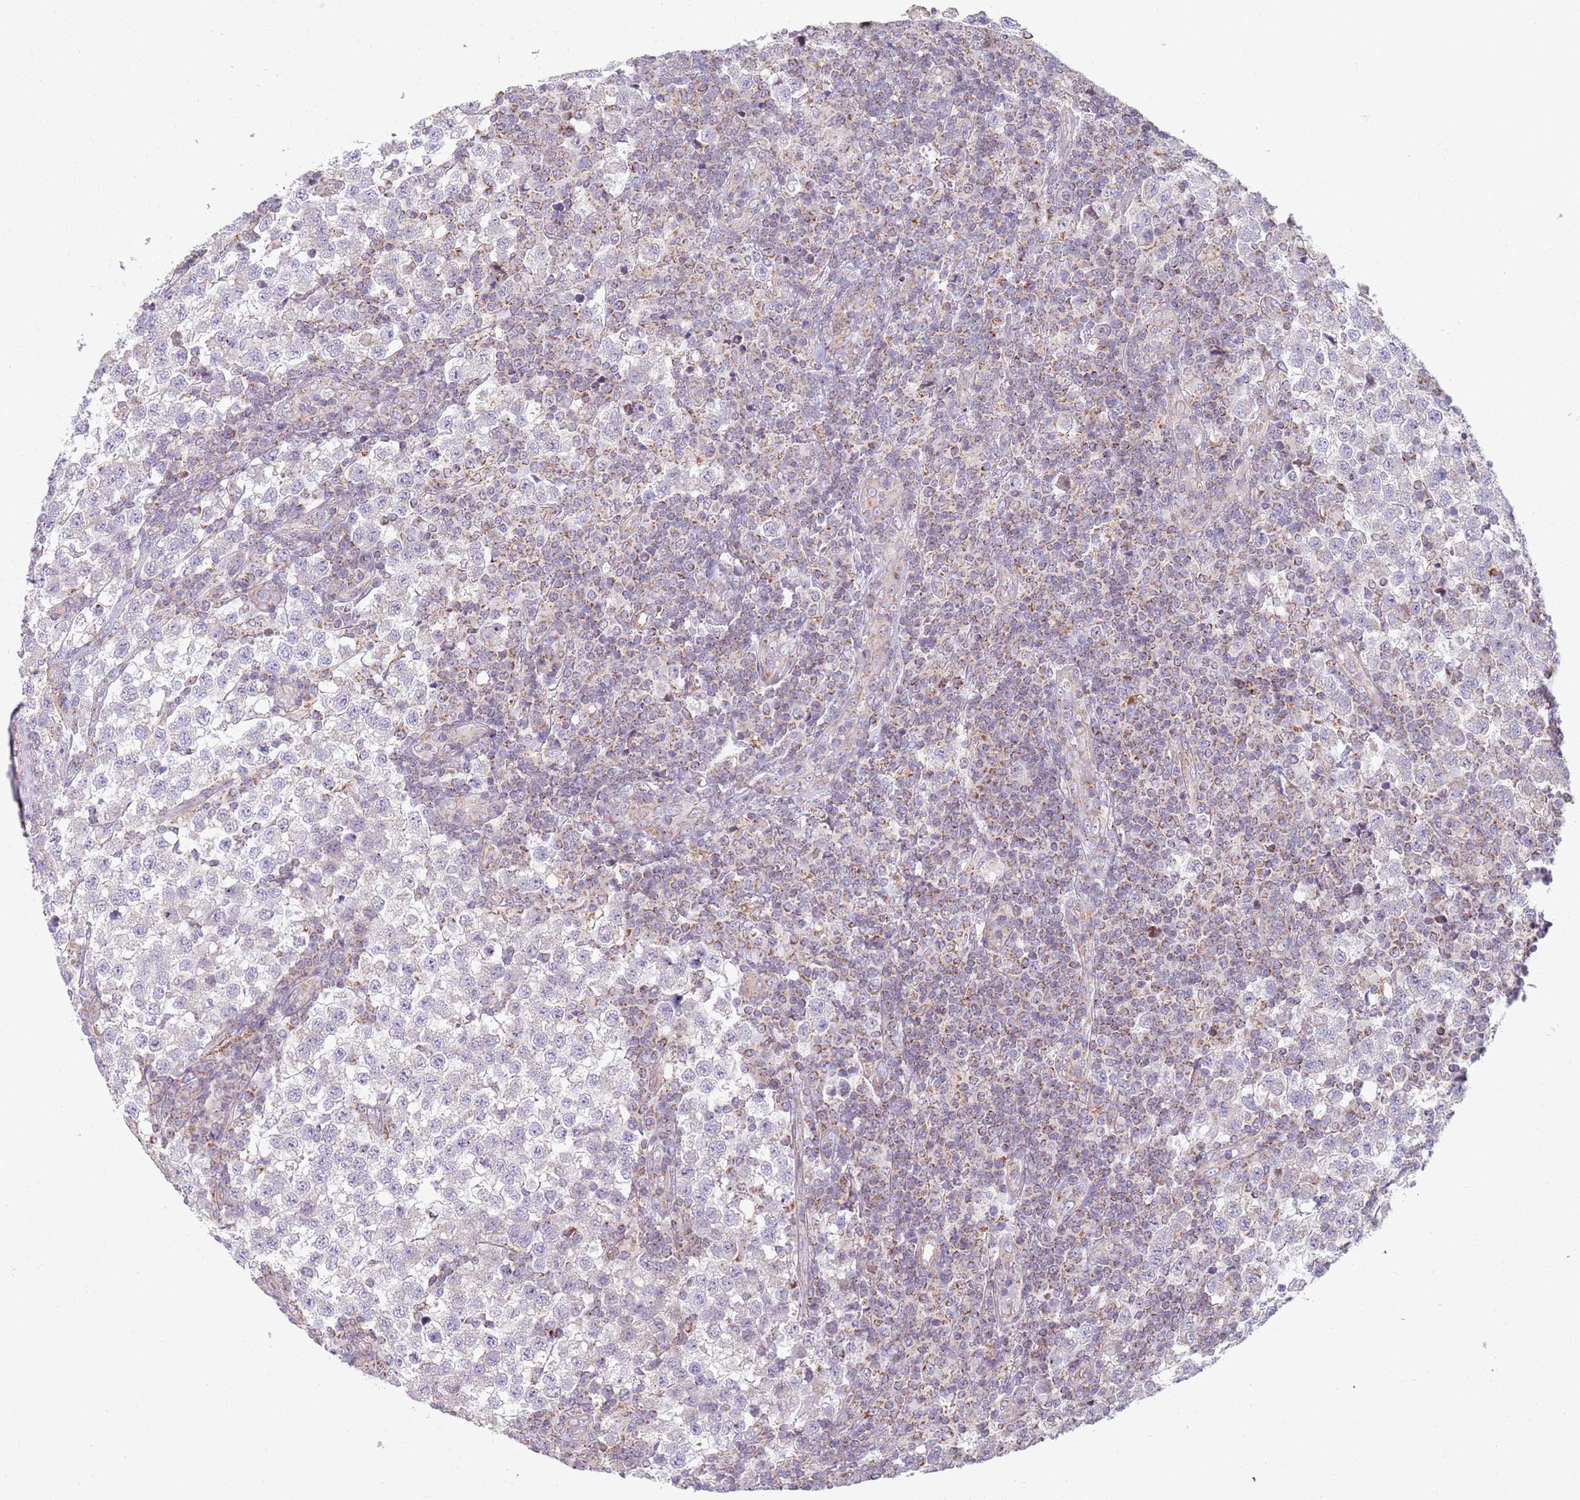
{"staining": {"intensity": "negative", "quantity": "none", "location": "none"}, "tissue": "testis cancer", "cell_type": "Tumor cells", "image_type": "cancer", "snomed": [{"axis": "morphology", "description": "Seminoma, NOS"}, {"axis": "topography", "description": "Testis"}], "caption": "Seminoma (testis) was stained to show a protein in brown. There is no significant staining in tumor cells. (DAB IHC visualized using brightfield microscopy, high magnification).", "gene": "GAS8", "patient": {"sex": "male", "age": 34}}